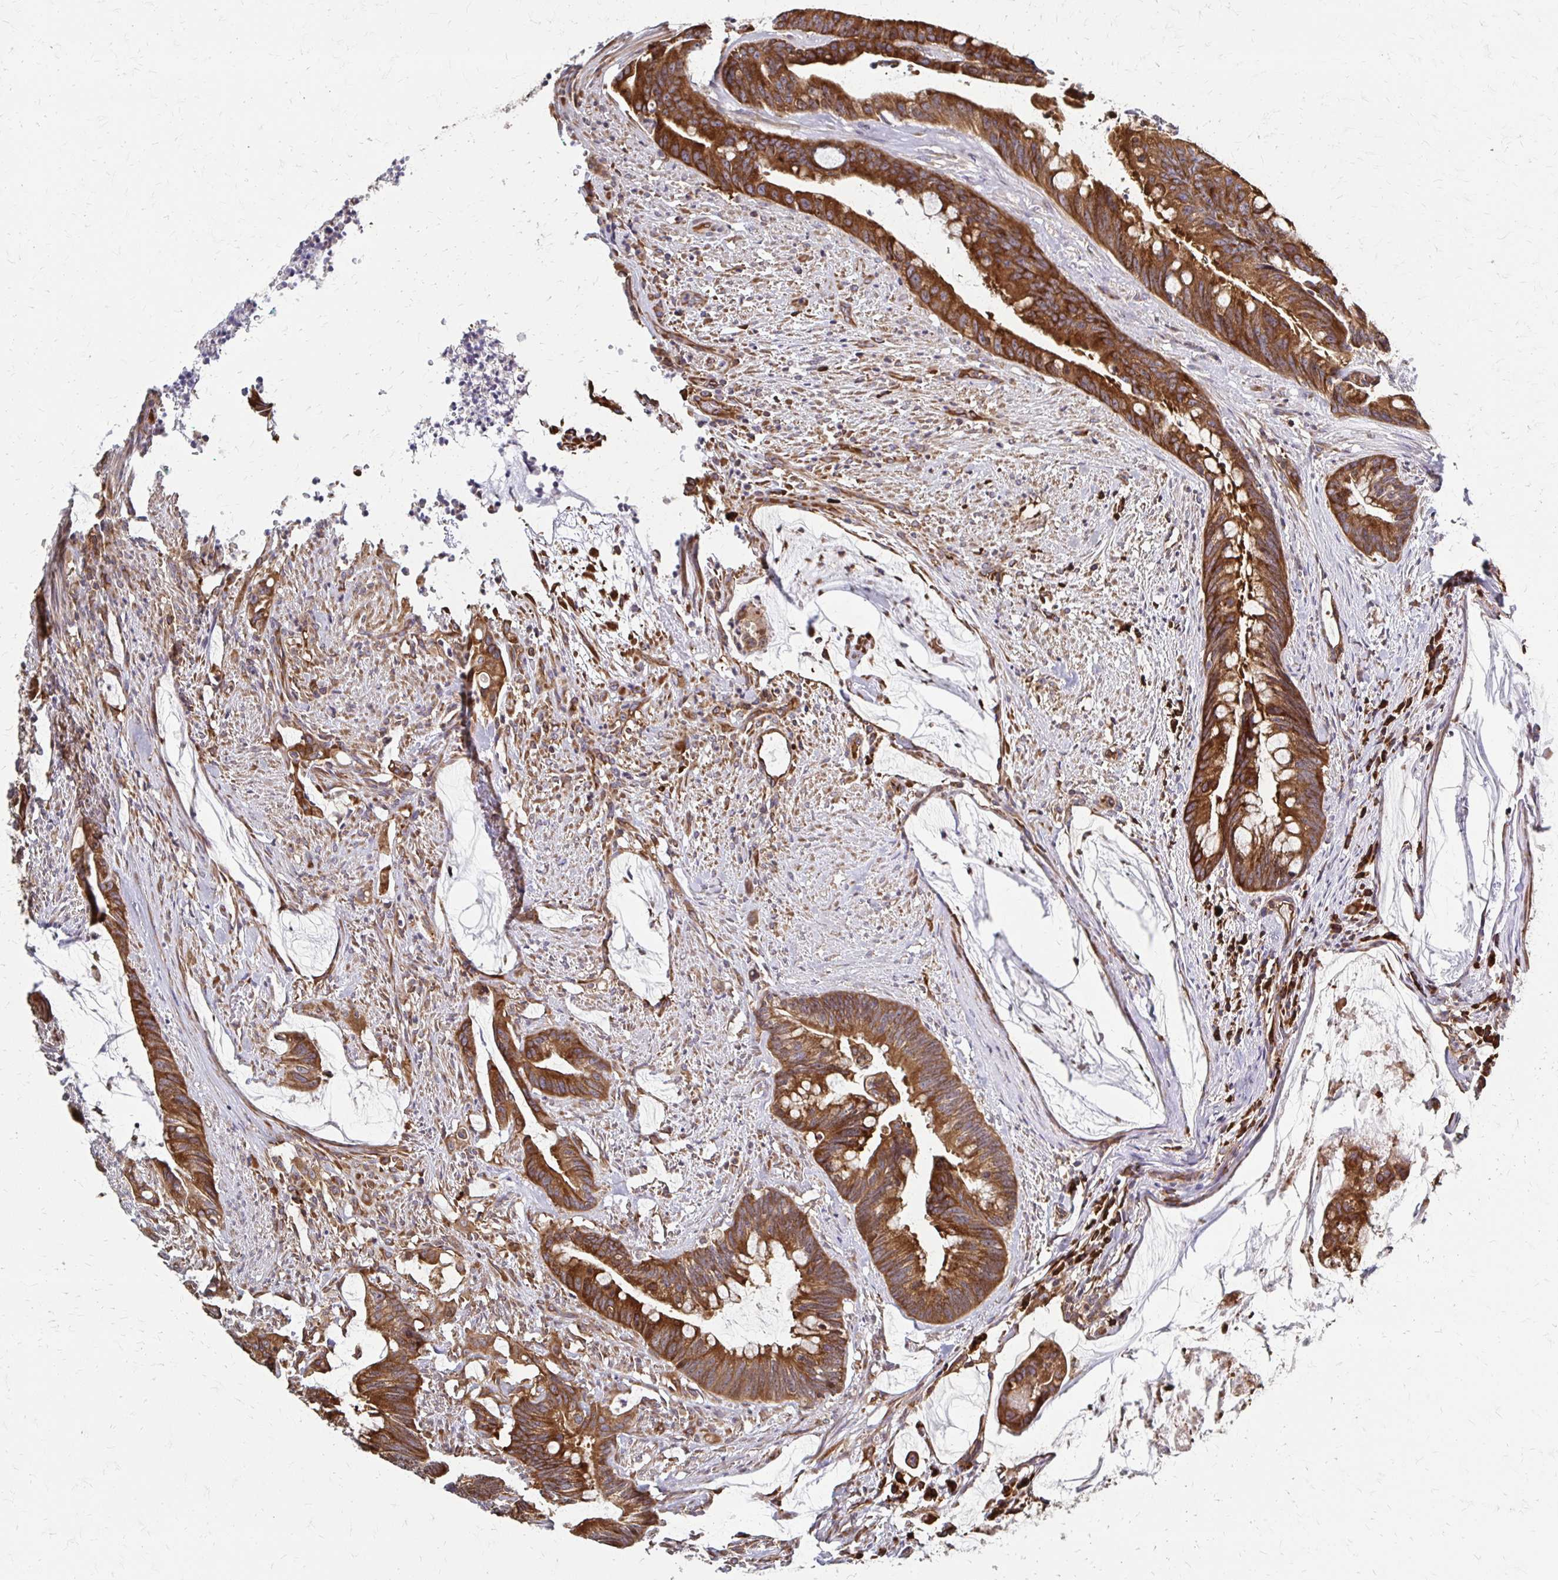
{"staining": {"intensity": "strong", "quantity": ">75%", "location": "cytoplasmic/membranous"}, "tissue": "colorectal cancer", "cell_type": "Tumor cells", "image_type": "cancer", "snomed": [{"axis": "morphology", "description": "Adenocarcinoma, NOS"}, {"axis": "topography", "description": "Colon"}], "caption": "Adenocarcinoma (colorectal) stained with a protein marker displays strong staining in tumor cells.", "gene": "EEF2", "patient": {"sex": "male", "age": 62}}